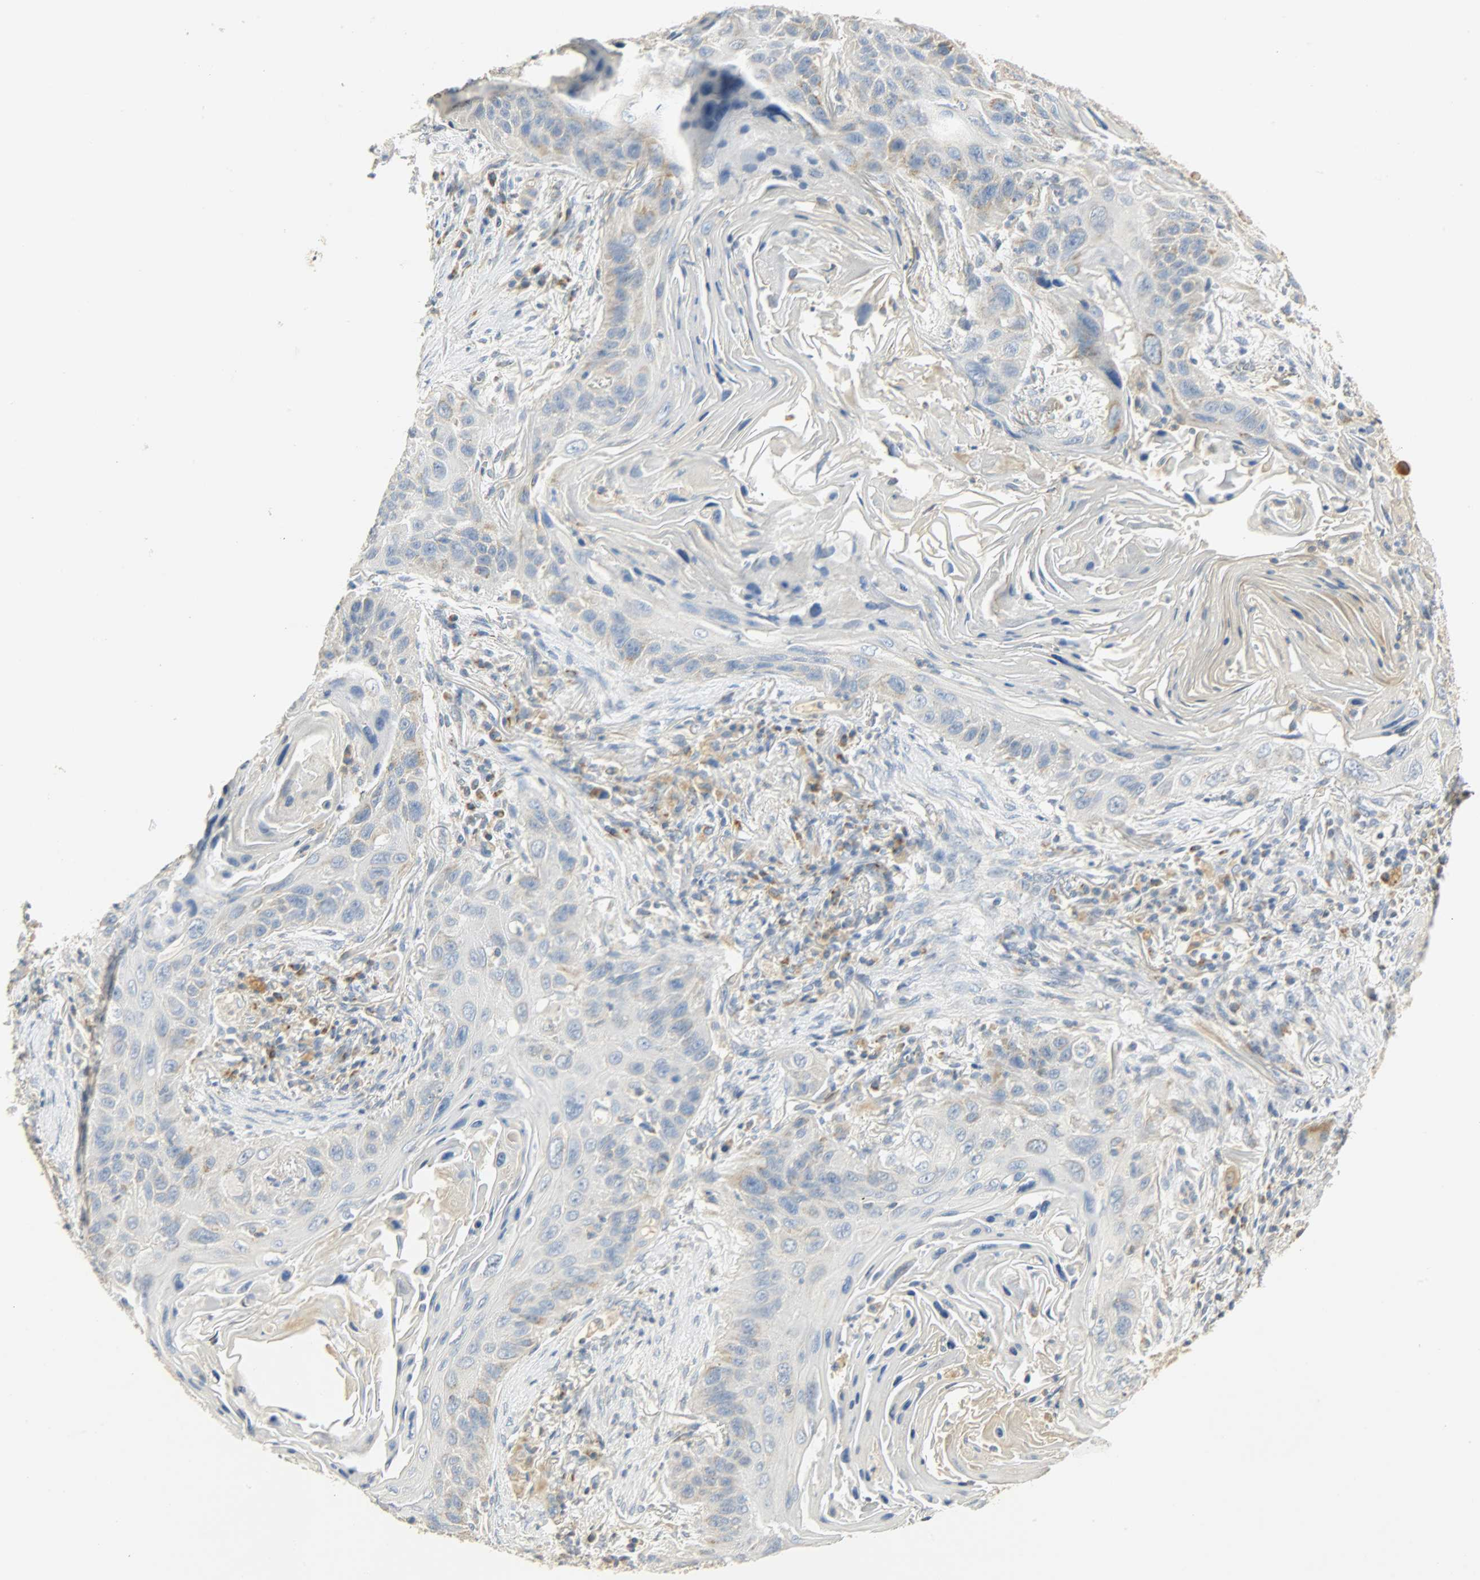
{"staining": {"intensity": "moderate", "quantity": "25%-75%", "location": "cytoplasmic/membranous"}, "tissue": "lung cancer", "cell_type": "Tumor cells", "image_type": "cancer", "snomed": [{"axis": "morphology", "description": "Squamous cell carcinoma, NOS"}, {"axis": "topography", "description": "Lung"}], "caption": "Lung squamous cell carcinoma was stained to show a protein in brown. There is medium levels of moderate cytoplasmic/membranous staining in about 25%-75% of tumor cells. The protein is stained brown, and the nuclei are stained in blue (DAB IHC with brightfield microscopy, high magnification).", "gene": "NNT", "patient": {"sex": "female", "age": 67}}